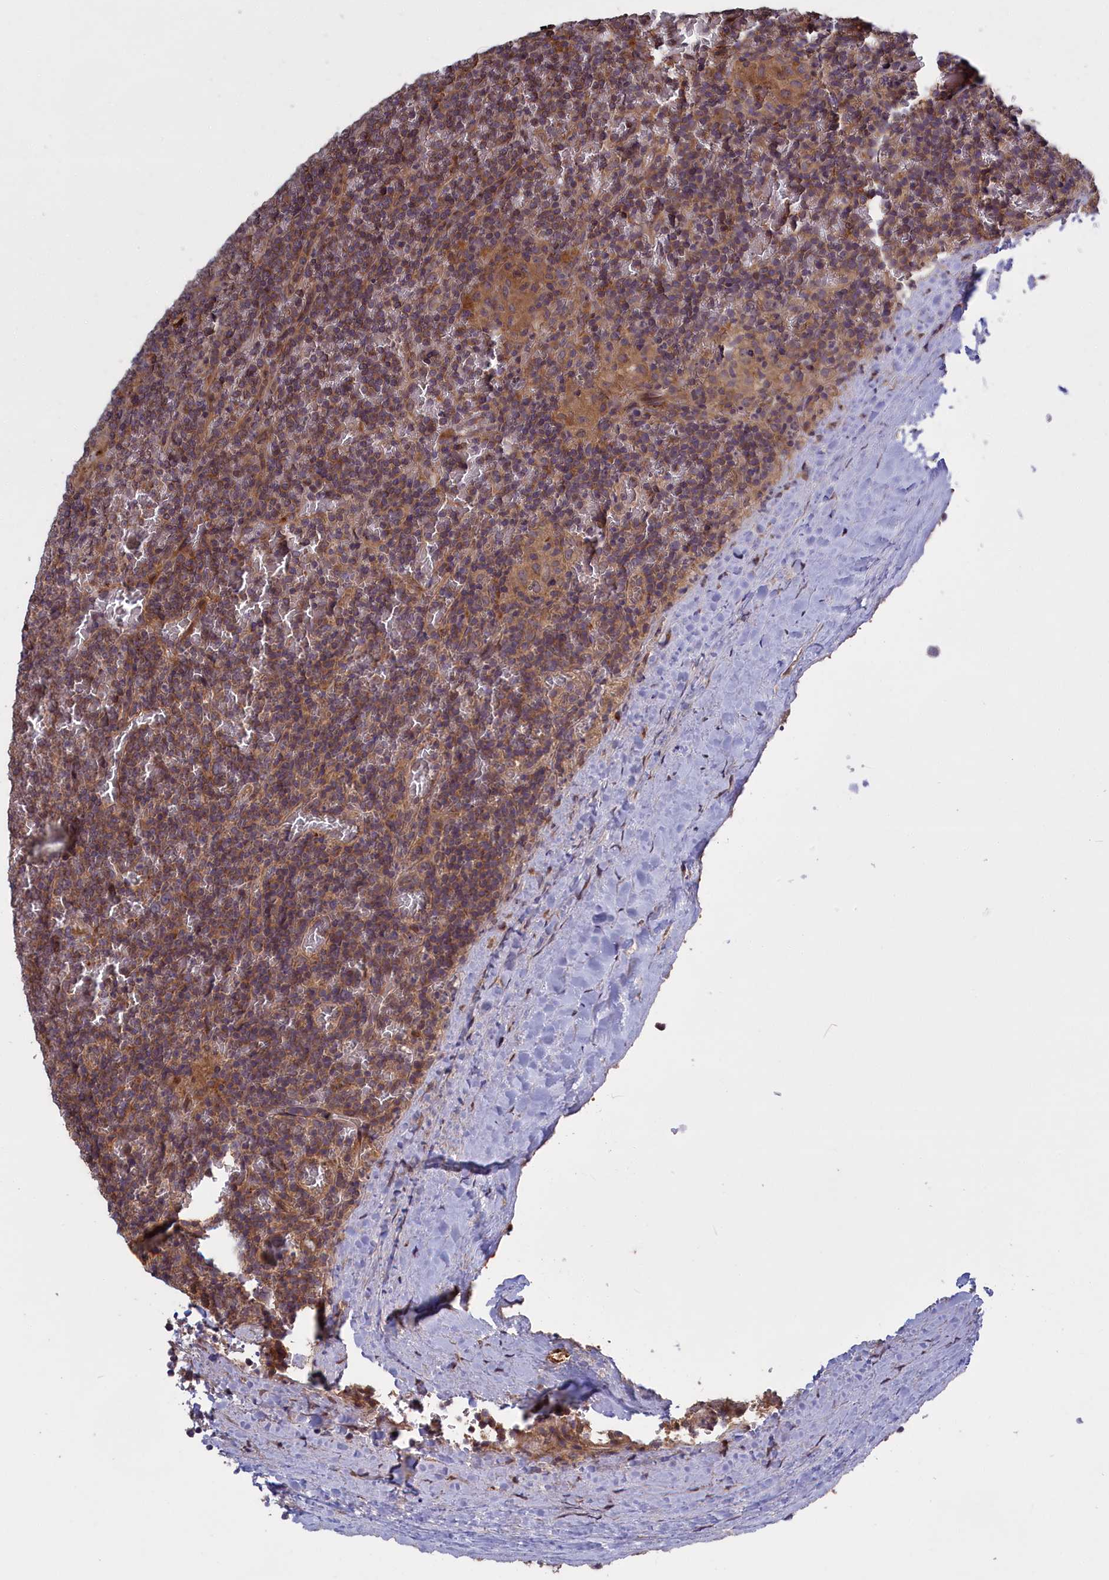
{"staining": {"intensity": "moderate", "quantity": ">75%", "location": "cytoplasmic/membranous"}, "tissue": "lymphoma", "cell_type": "Tumor cells", "image_type": "cancer", "snomed": [{"axis": "morphology", "description": "Malignant lymphoma, non-Hodgkin's type, Low grade"}, {"axis": "topography", "description": "Spleen"}], "caption": "A brown stain highlights moderate cytoplasmic/membranous staining of a protein in lymphoma tumor cells.", "gene": "DENND1B", "patient": {"sex": "female", "age": 19}}